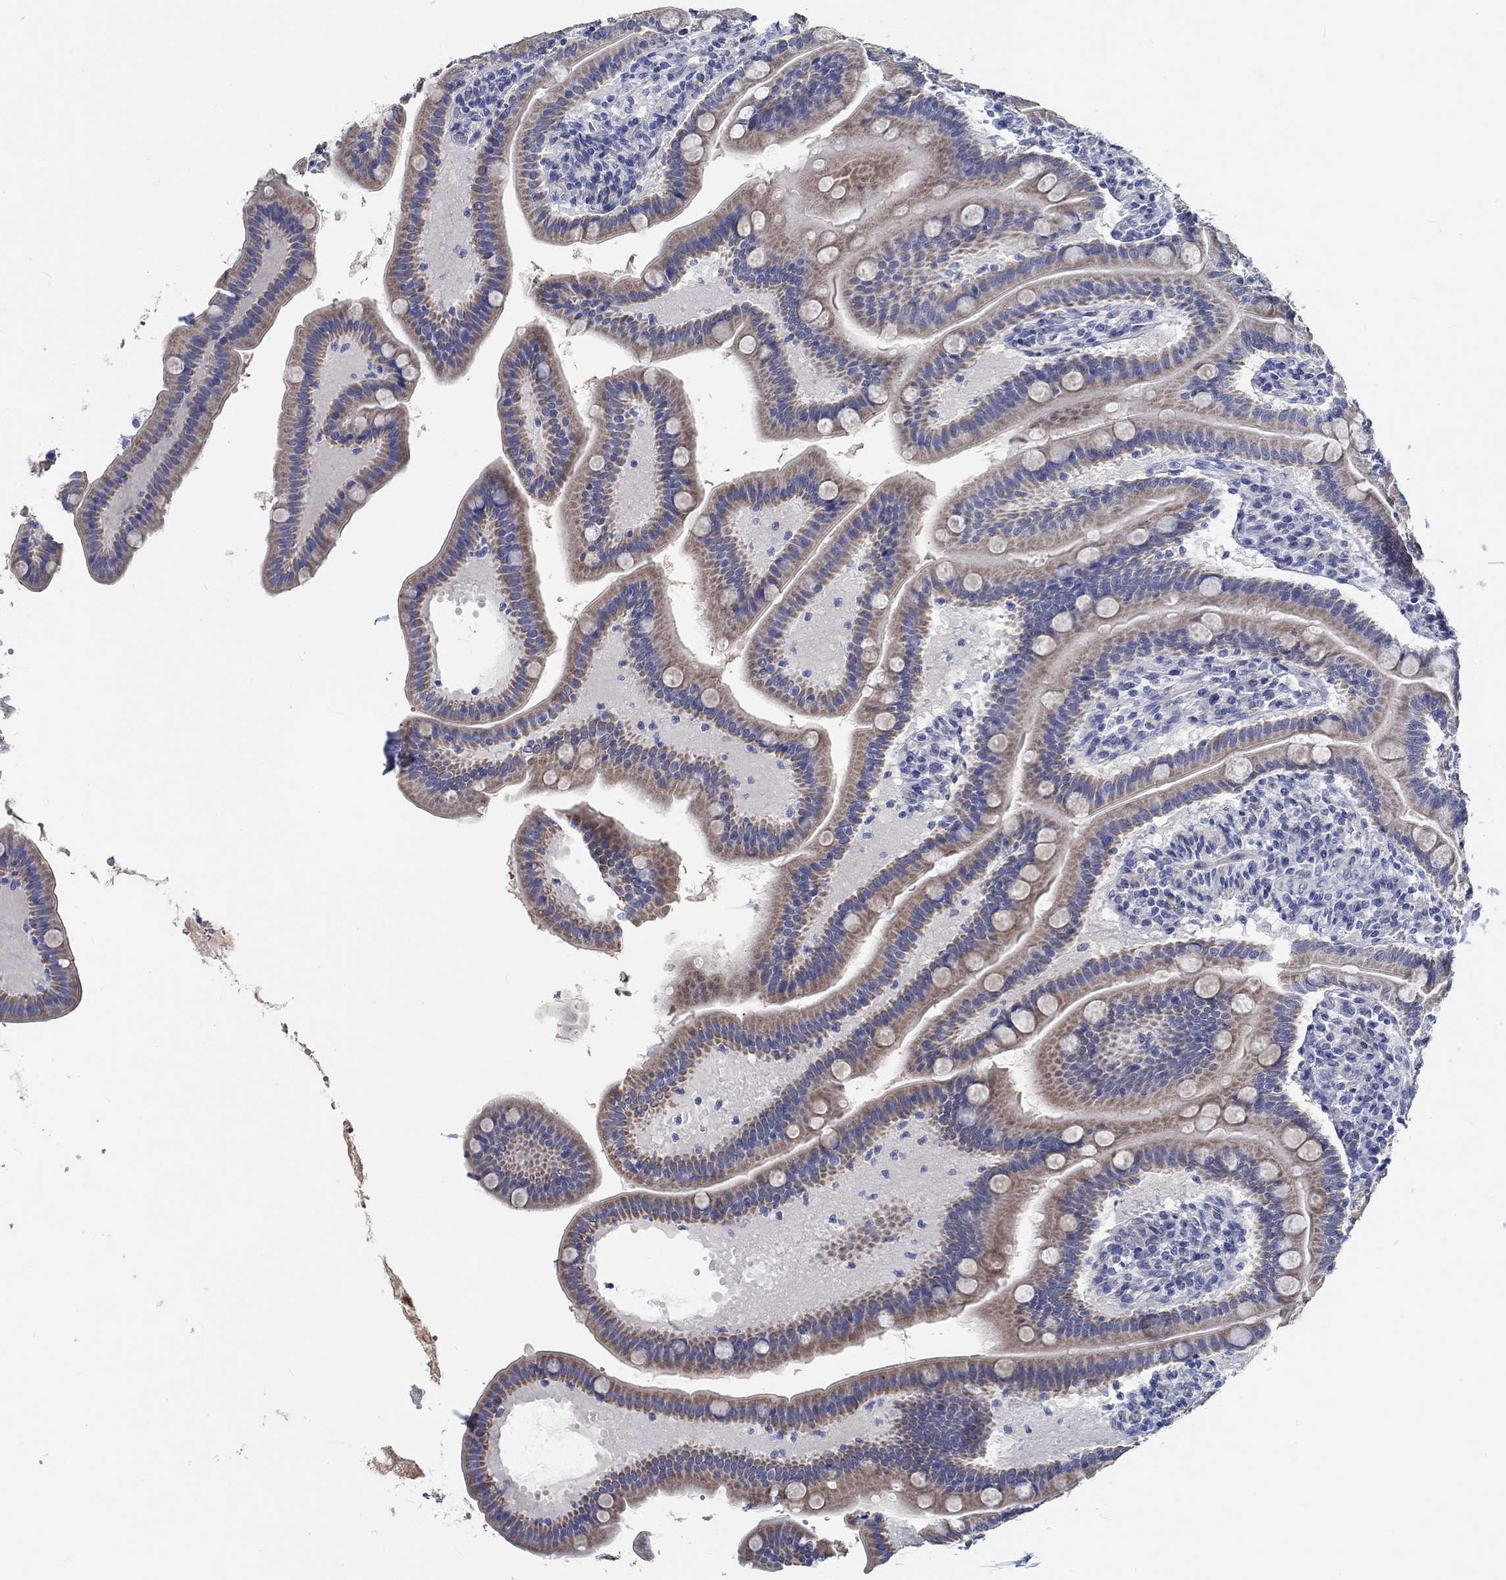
{"staining": {"intensity": "weak", "quantity": "25%-75%", "location": "cytoplasmic/membranous"}, "tissue": "small intestine", "cell_type": "Glandular cells", "image_type": "normal", "snomed": [{"axis": "morphology", "description": "Normal tissue, NOS"}, {"axis": "topography", "description": "Small intestine"}], "caption": "IHC (DAB (3,3'-diaminobenzidine)) staining of normal human small intestine exhibits weak cytoplasmic/membranous protein staining in about 25%-75% of glandular cells. (brown staining indicates protein expression, while blue staining denotes nuclei).", "gene": "MYBPC1", "patient": {"sex": "male", "age": 66}}